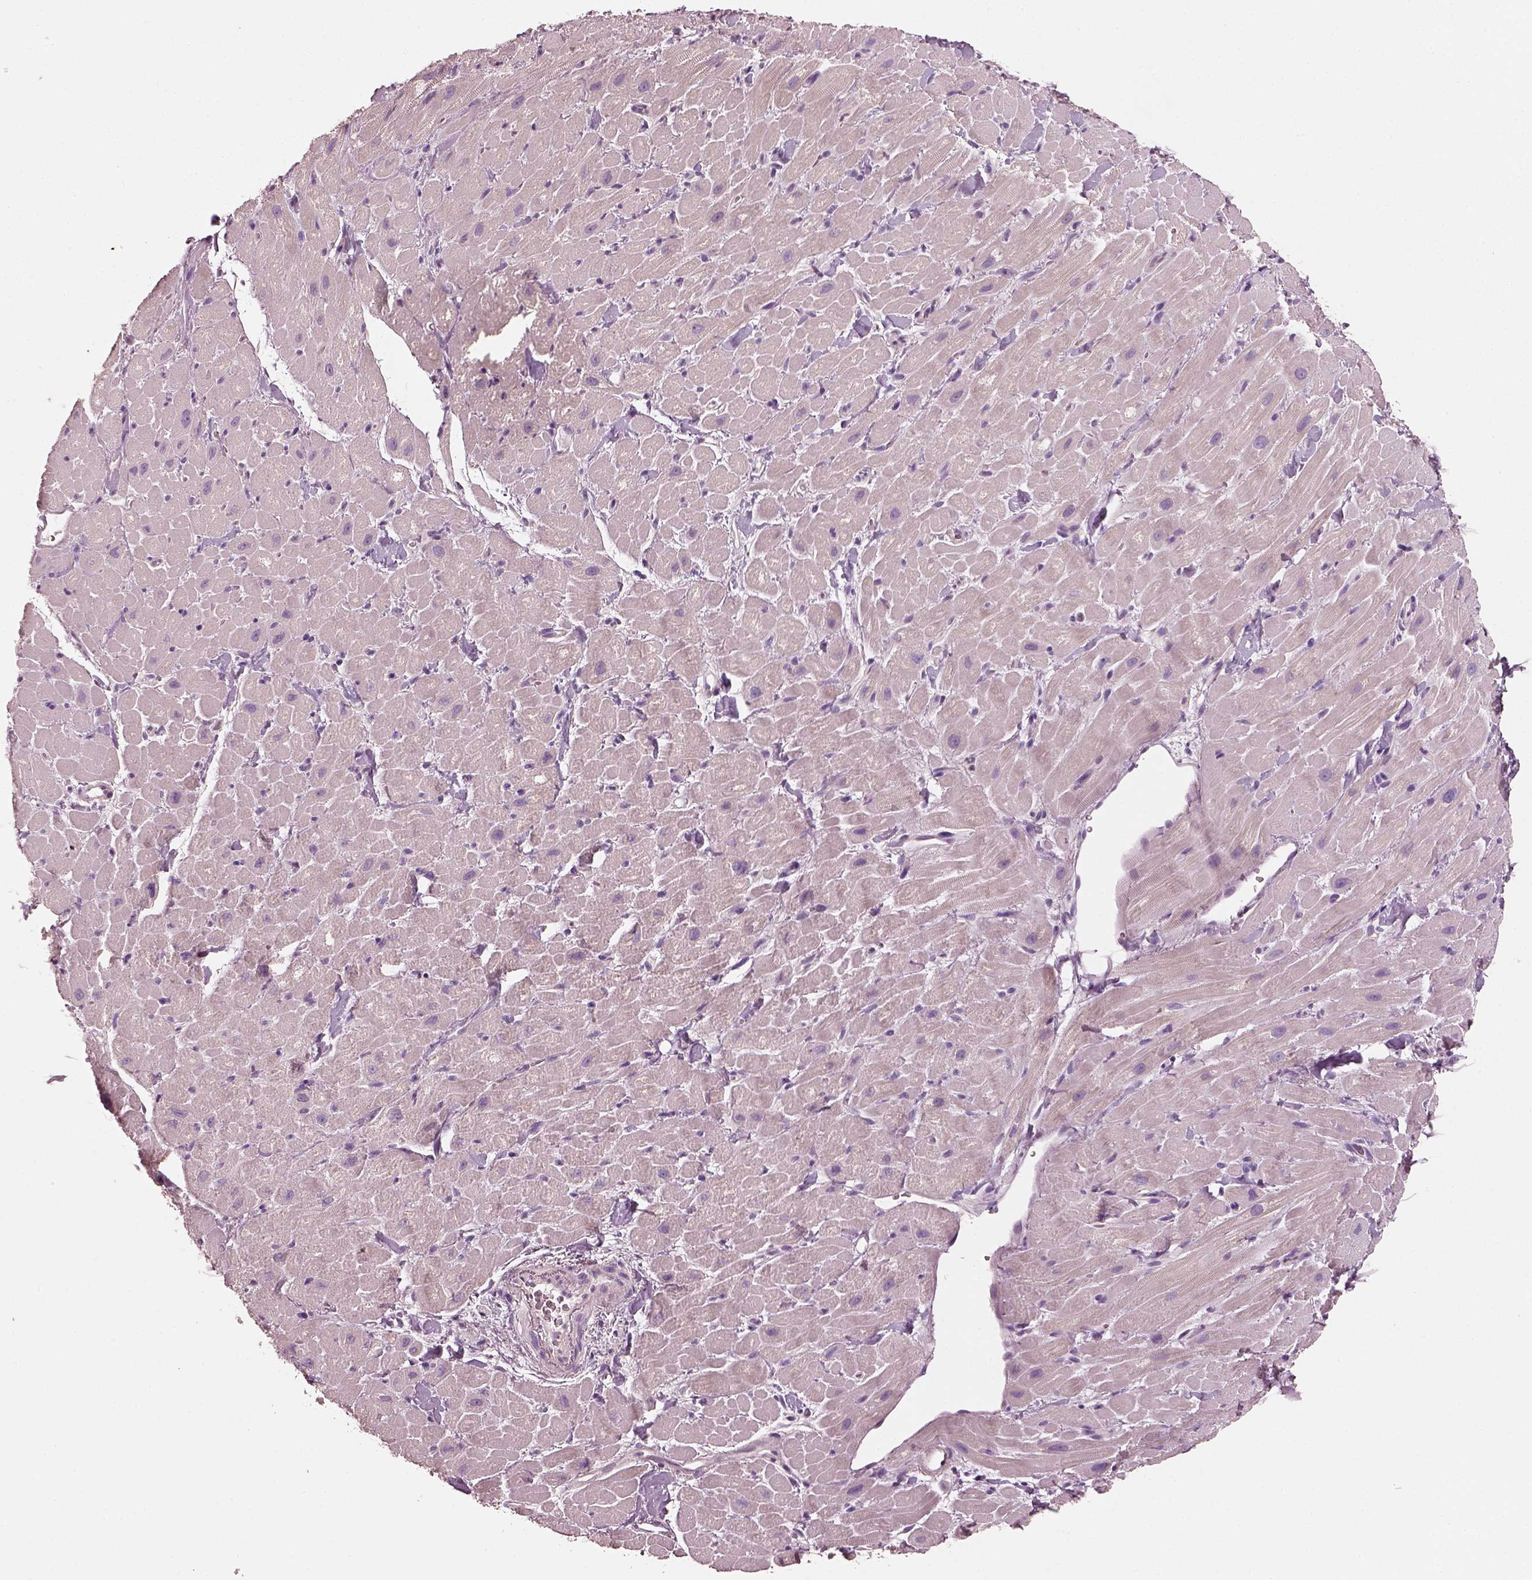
{"staining": {"intensity": "negative", "quantity": "none", "location": "none"}, "tissue": "heart muscle", "cell_type": "Cardiomyocytes", "image_type": "normal", "snomed": [{"axis": "morphology", "description": "Normal tissue, NOS"}, {"axis": "topography", "description": "Heart"}], "caption": "Immunohistochemistry (IHC) micrograph of unremarkable heart muscle stained for a protein (brown), which shows no positivity in cardiomyocytes. Nuclei are stained in blue.", "gene": "ELSPBP1", "patient": {"sex": "male", "age": 60}}